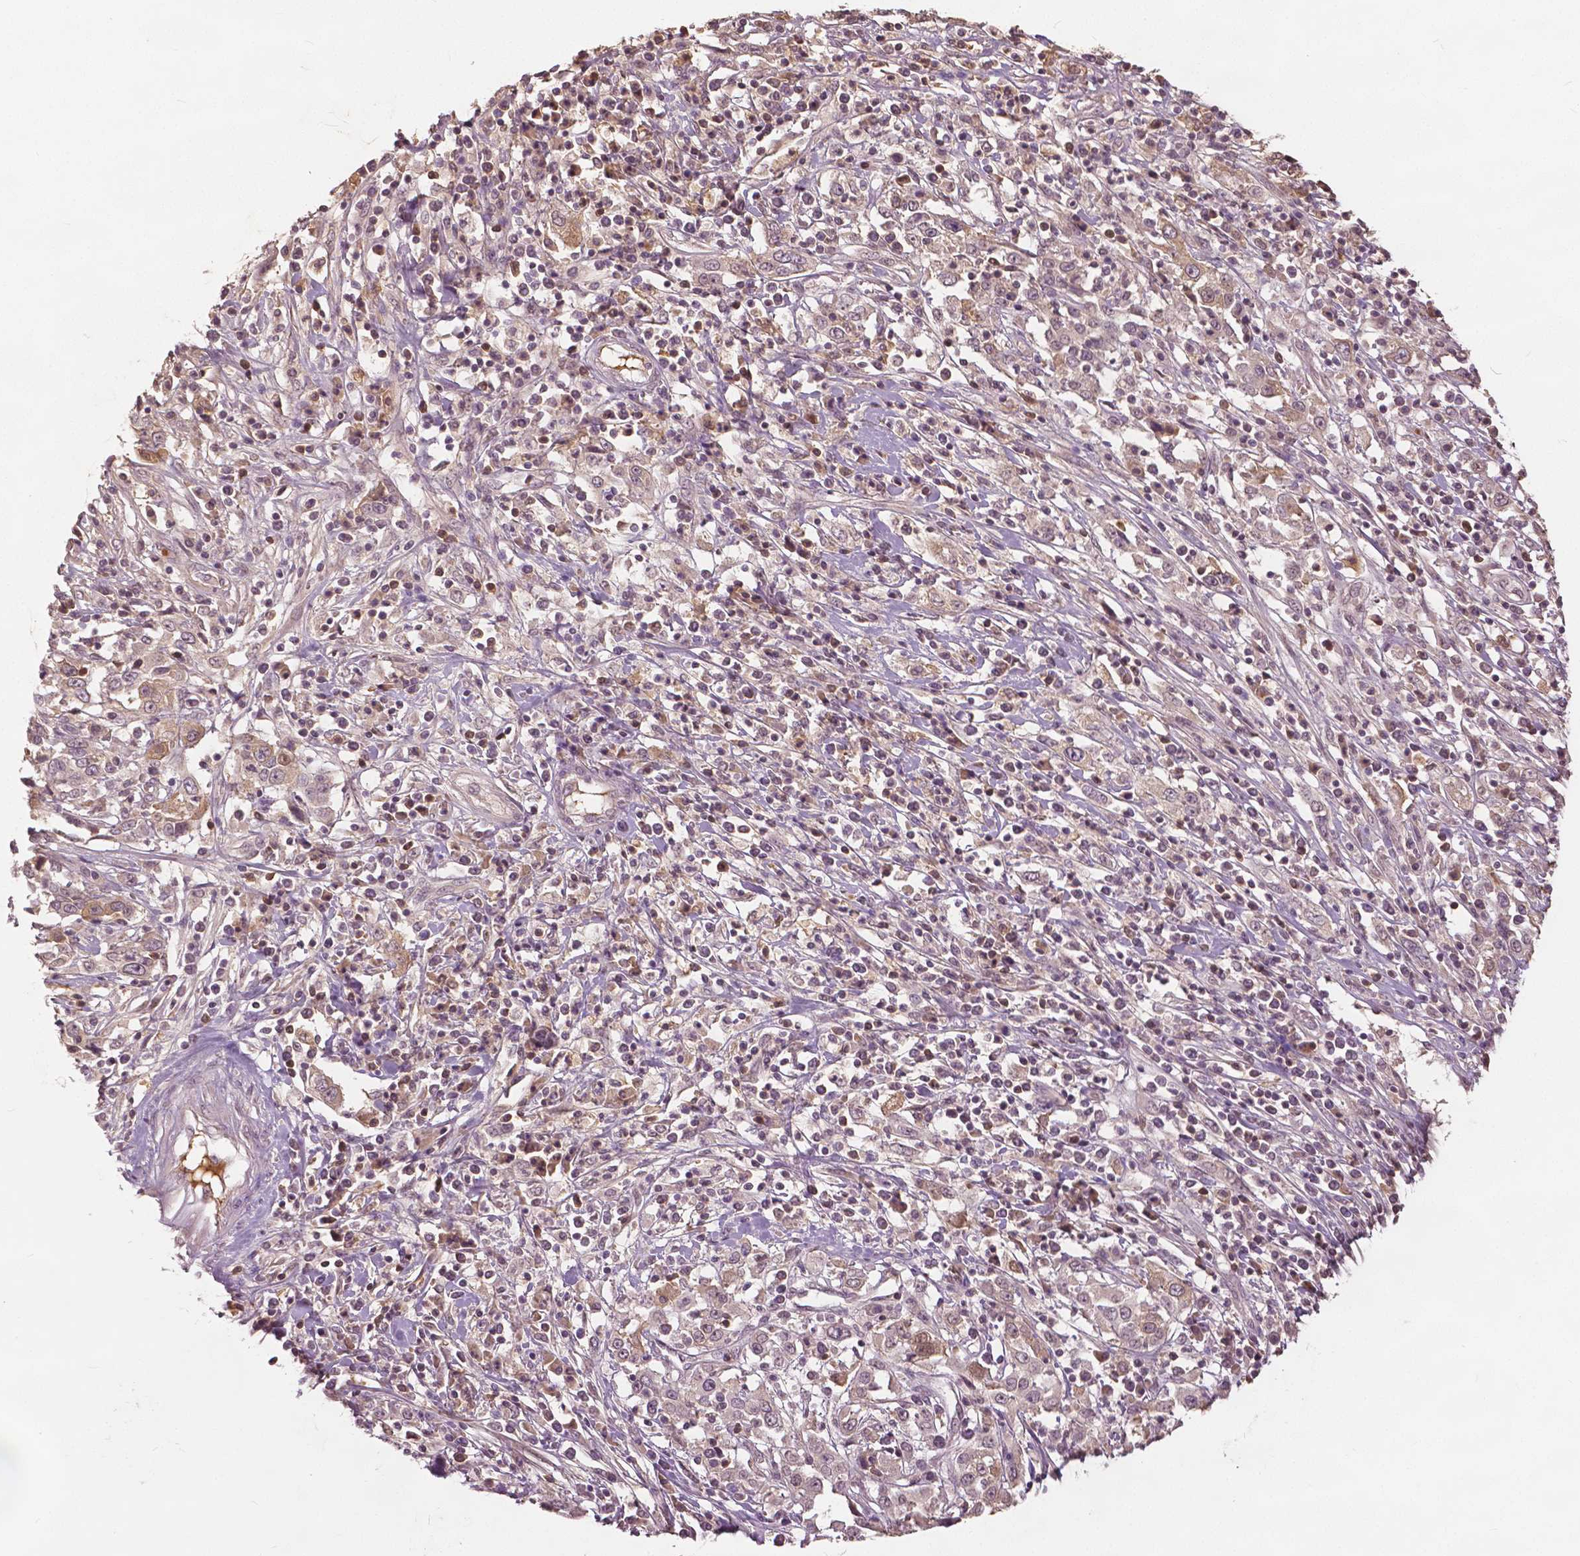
{"staining": {"intensity": "weak", "quantity": "25%-75%", "location": "cytoplasmic/membranous,nuclear"}, "tissue": "cervical cancer", "cell_type": "Tumor cells", "image_type": "cancer", "snomed": [{"axis": "morphology", "description": "Adenocarcinoma, NOS"}, {"axis": "topography", "description": "Cervix"}], "caption": "Protein analysis of cervical adenocarcinoma tissue demonstrates weak cytoplasmic/membranous and nuclear expression in approximately 25%-75% of tumor cells.", "gene": "ANGPTL4", "patient": {"sex": "female", "age": 40}}